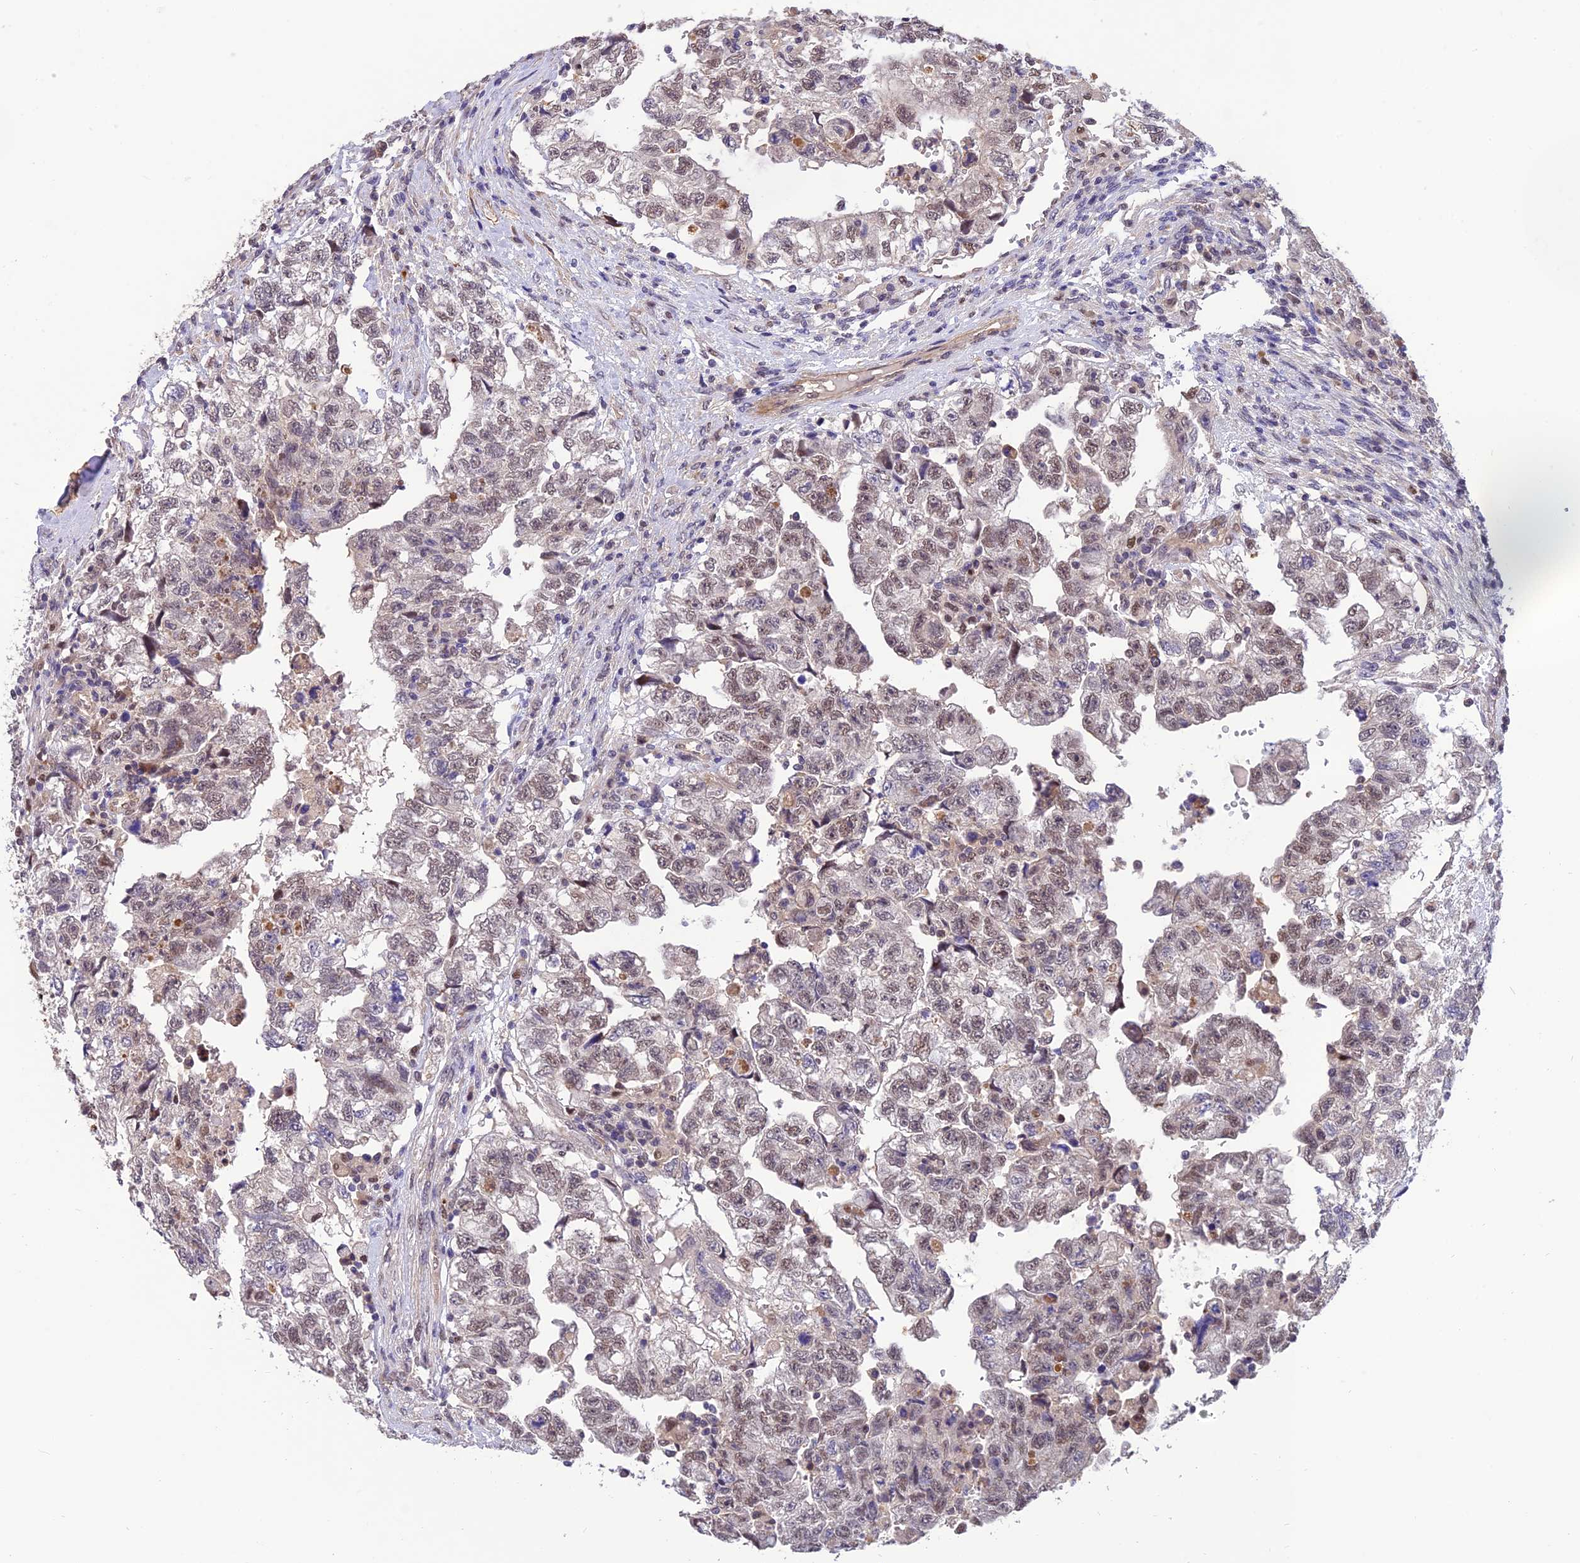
{"staining": {"intensity": "weak", "quantity": "25%-75%", "location": "nuclear"}, "tissue": "testis cancer", "cell_type": "Tumor cells", "image_type": "cancer", "snomed": [{"axis": "morphology", "description": "Carcinoma, Embryonal, NOS"}, {"axis": "topography", "description": "Testis"}], "caption": "Immunohistochemical staining of human testis embryonal carcinoma demonstrates low levels of weak nuclear protein expression in about 25%-75% of tumor cells.", "gene": "PSMB3", "patient": {"sex": "male", "age": 36}}